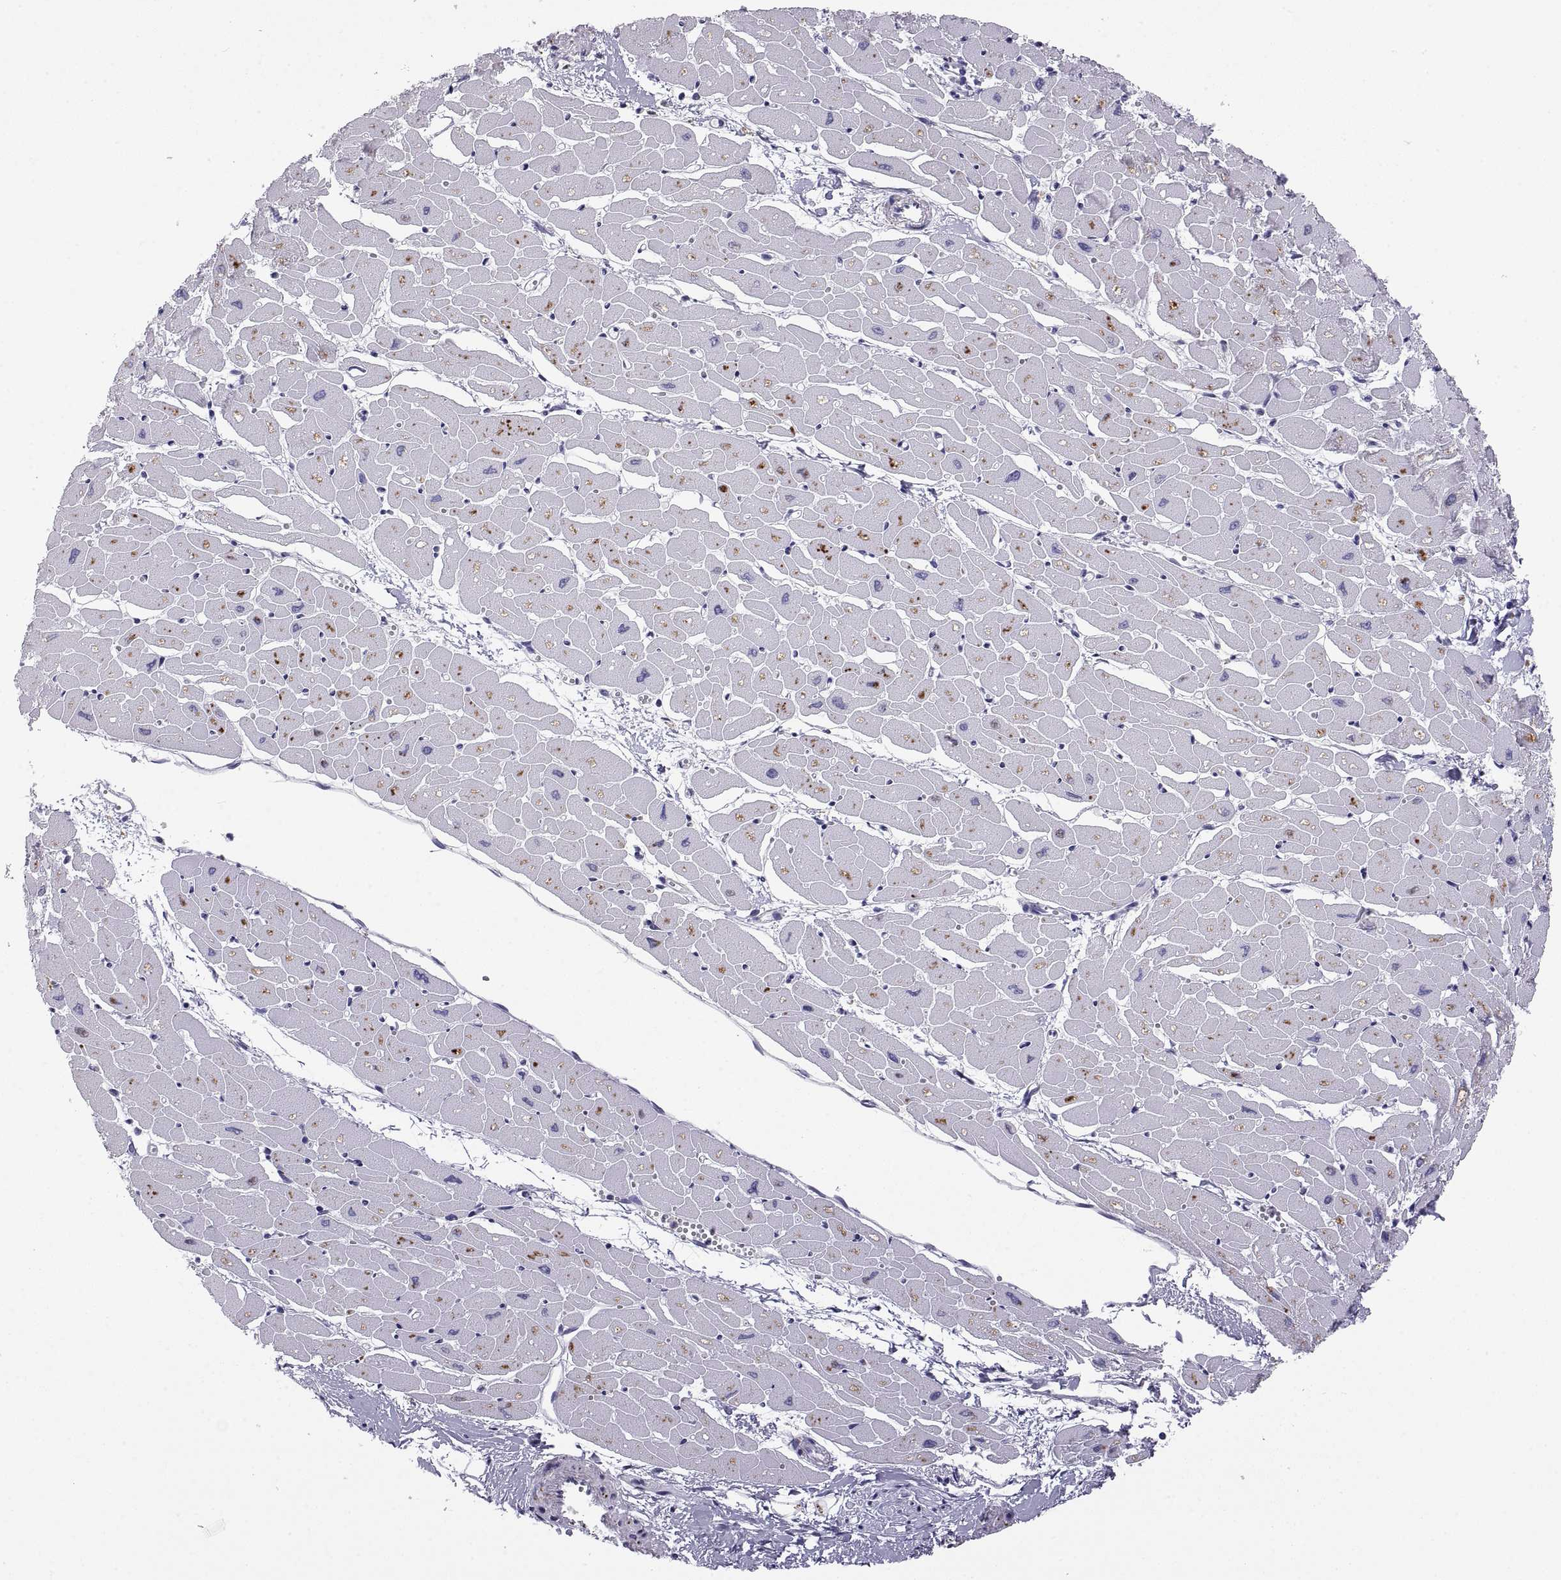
{"staining": {"intensity": "negative", "quantity": "none", "location": "none"}, "tissue": "heart muscle", "cell_type": "Cardiomyocytes", "image_type": "normal", "snomed": [{"axis": "morphology", "description": "Normal tissue, NOS"}, {"axis": "topography", "description": "Heart"}], "caption": "An immunohistochemistry (IHC) photomicrograph of normal heart muscle is shown. There is no staining in cardiomyocytes of heart muscle. The staining is performed using DAB (3,3'-diaminobenzidine) brown chromogen with nuclei counter-stained in using hematoxylin.", "gene": "RGS19", "patient": {"sex": "male", "age": 57}}